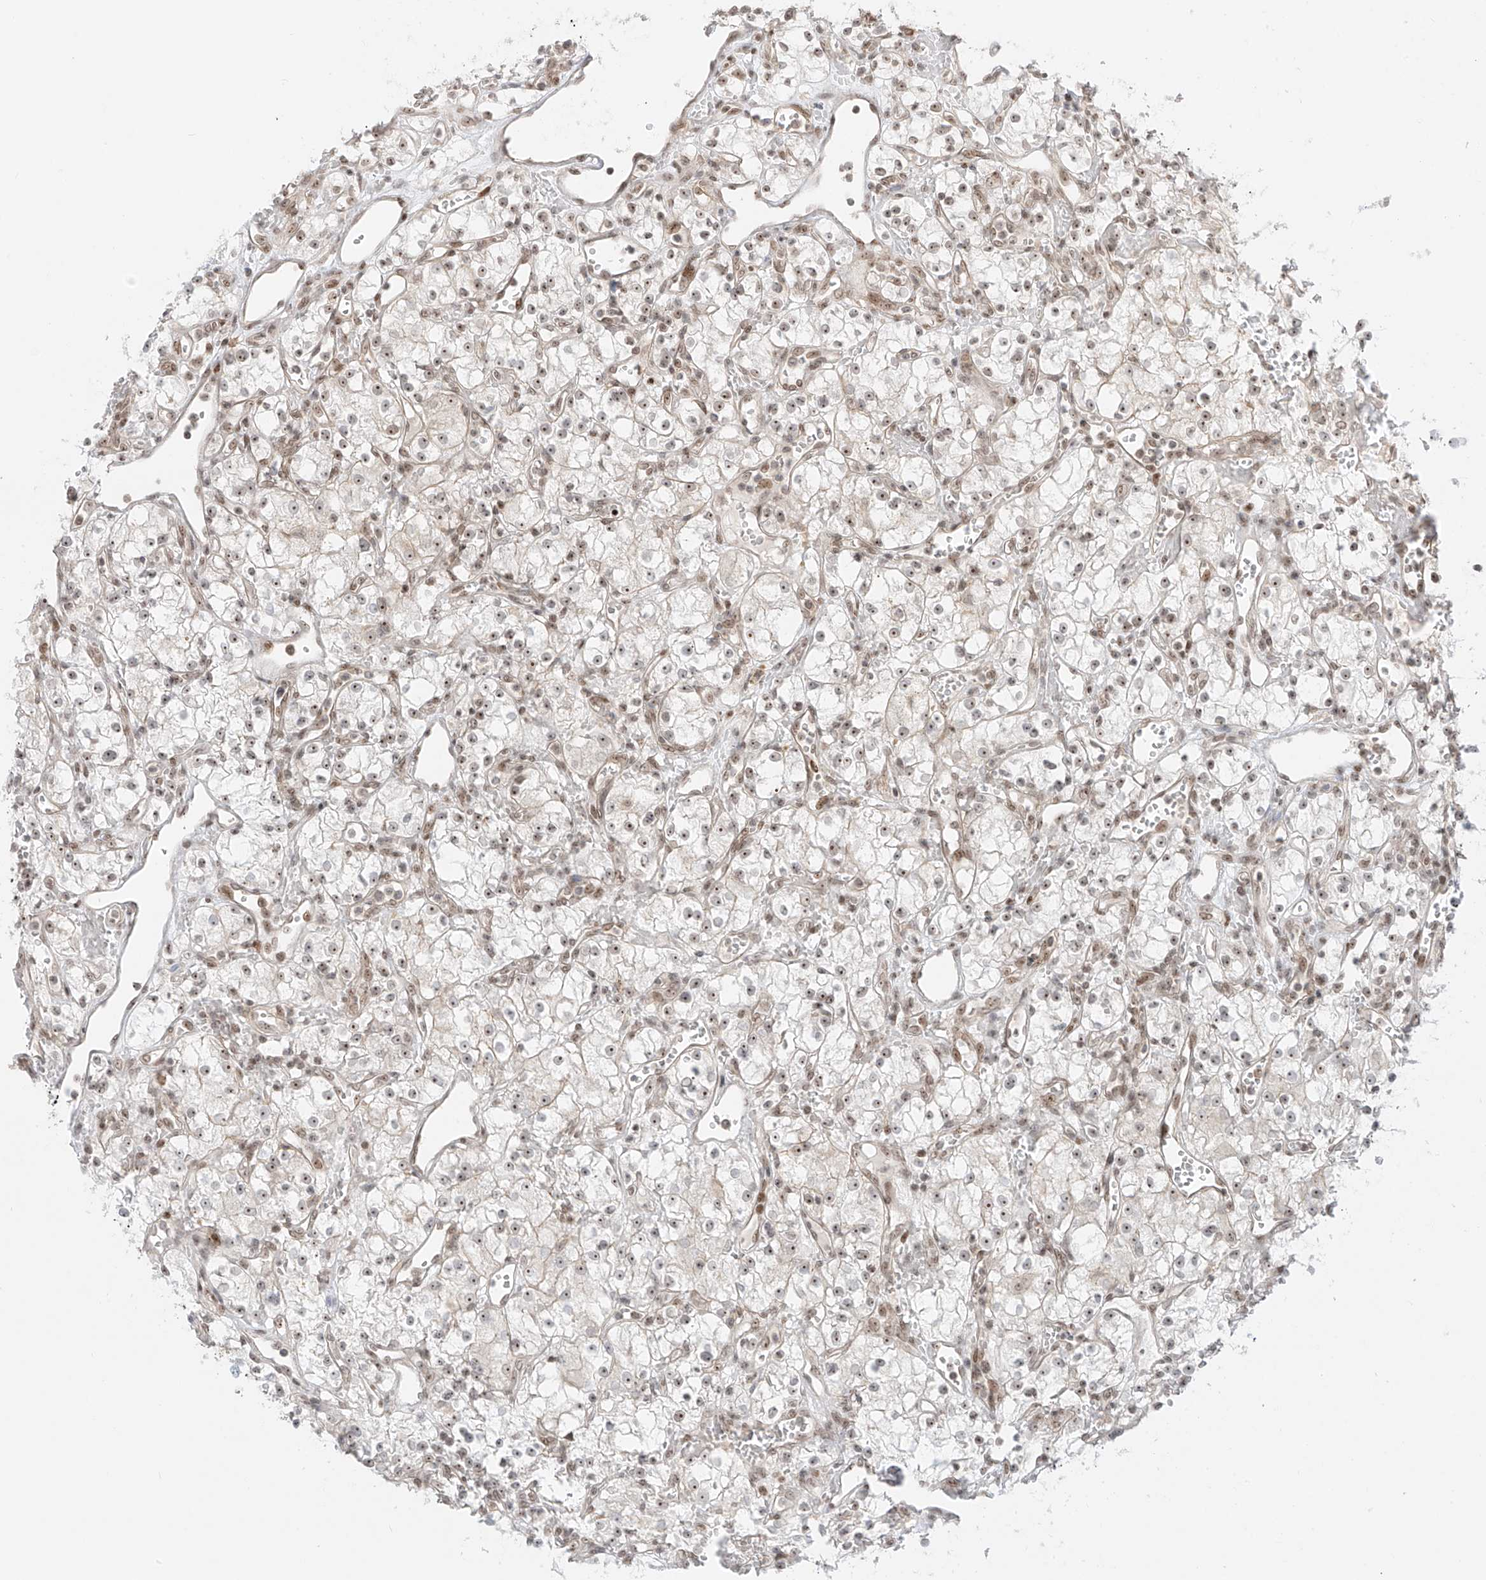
{"staining": {"intensity": "weak", "quantity": "<25%", "location": "nuclear"}, "tissue": "renal cancer", "cell_type": "Tumor cells", "image_type": "cancer", "snomed": [{"axis": "morphology", "description": "Adenocarcinoma, NOS"}, {"axis": "topography", "description": "Kidney"}], "caption": "Renal cancer was stained to show a protein in brown. There is no significant positivity in tumor cells. Nuclei are stained in blue.", "gene": "ZNF512", "patient": {"sex": "male", "age": 59}}